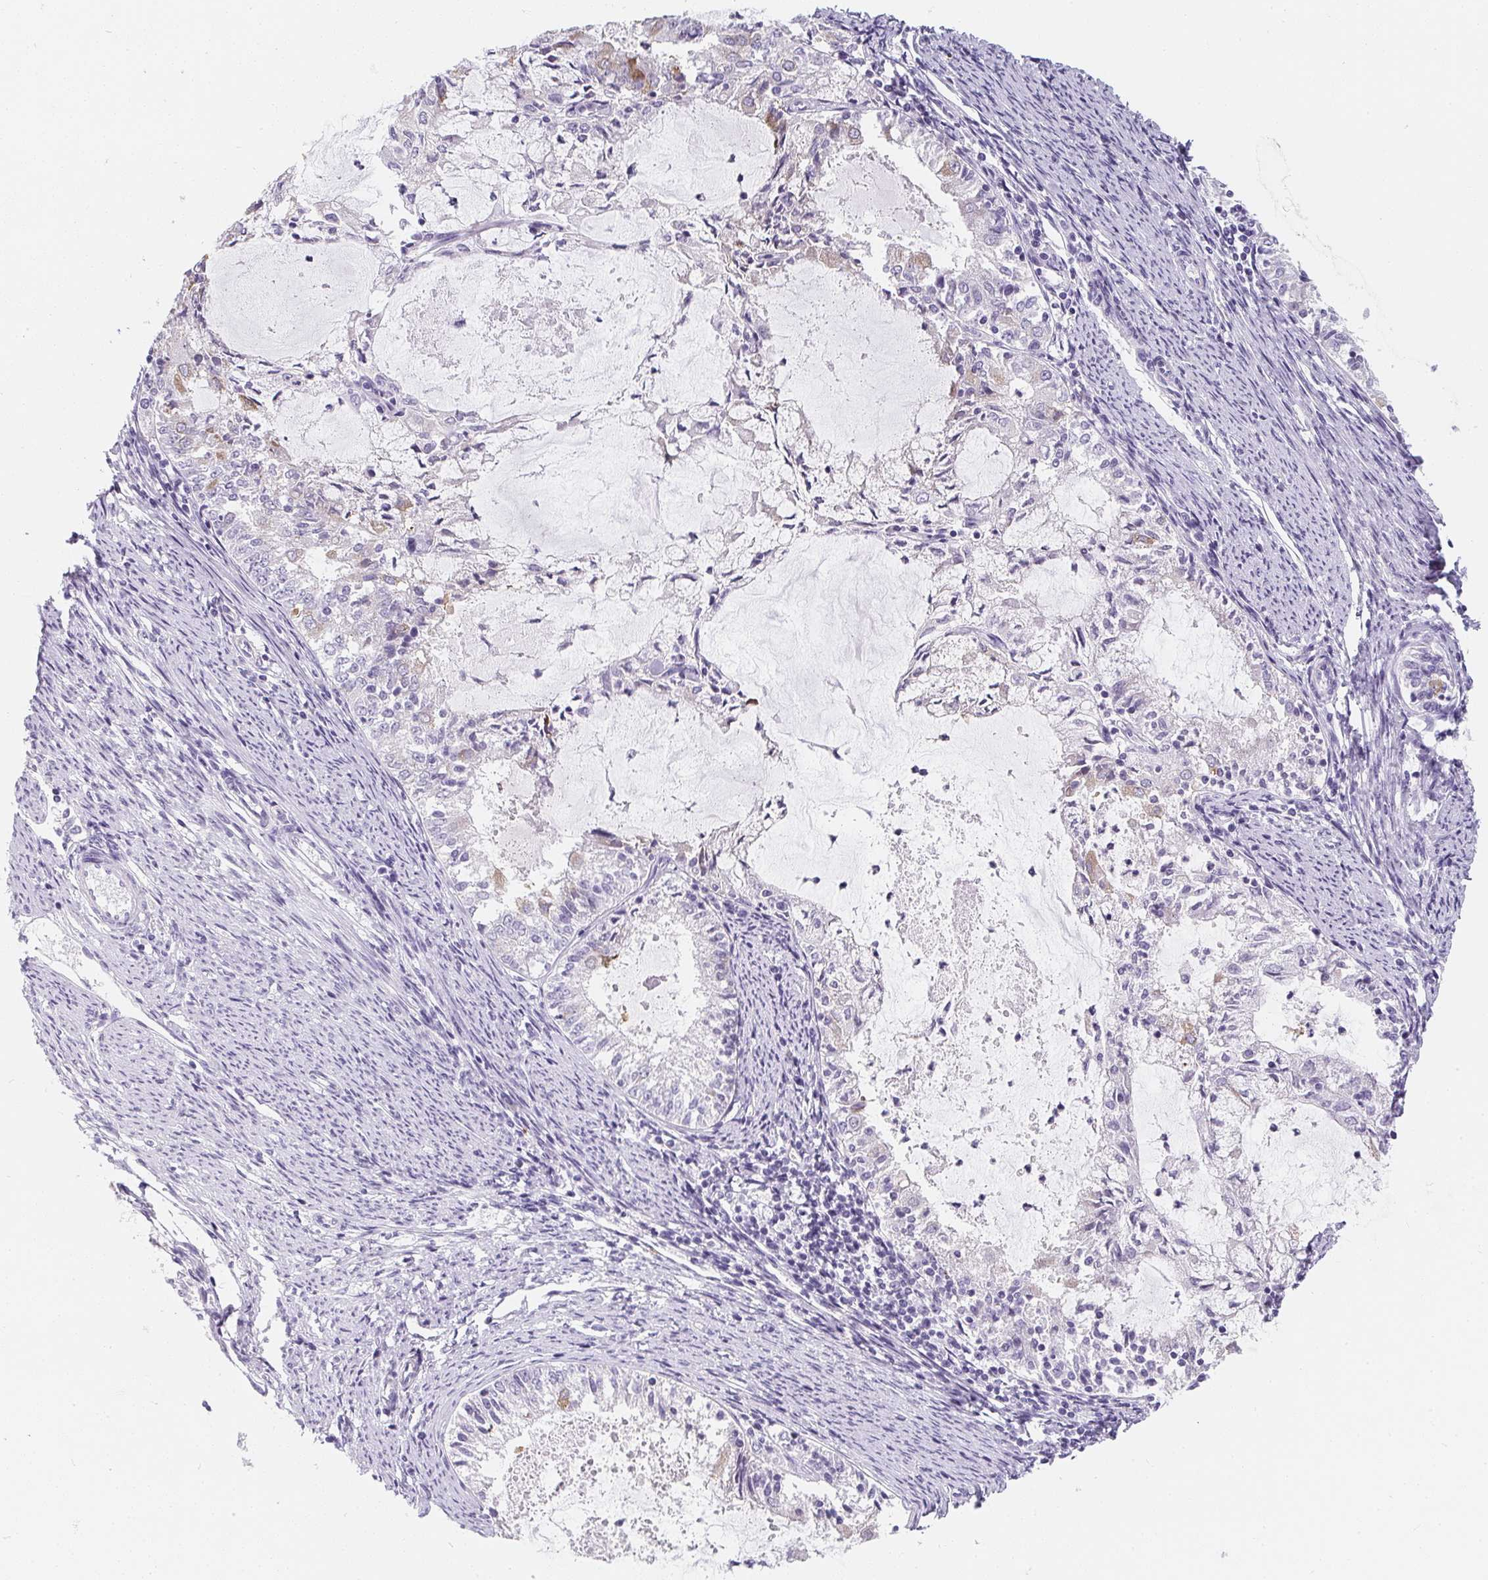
{"staining": {"intensity": "moderate", "quantity": "<25%", "location": "cytoplasmic/membranous"}, "tissue": "endometrial cancer", "cell_type": "Tumor cells", "image_type": "cancer", "snomed": [{"axis": "morphology", "description": "Adenocarcinoma, NOS"}, {"axis": "topography", "description": "Endometrium"}], "caption": "About <25% of tumor cells in adenocarcinoma (endometrial) show moderate cytoplasmic/membranous protein positivity as visualized by brown immunohistochemical staining.", "gene": "MAP1A", "patient": {"sex": "female", "age": 57}}